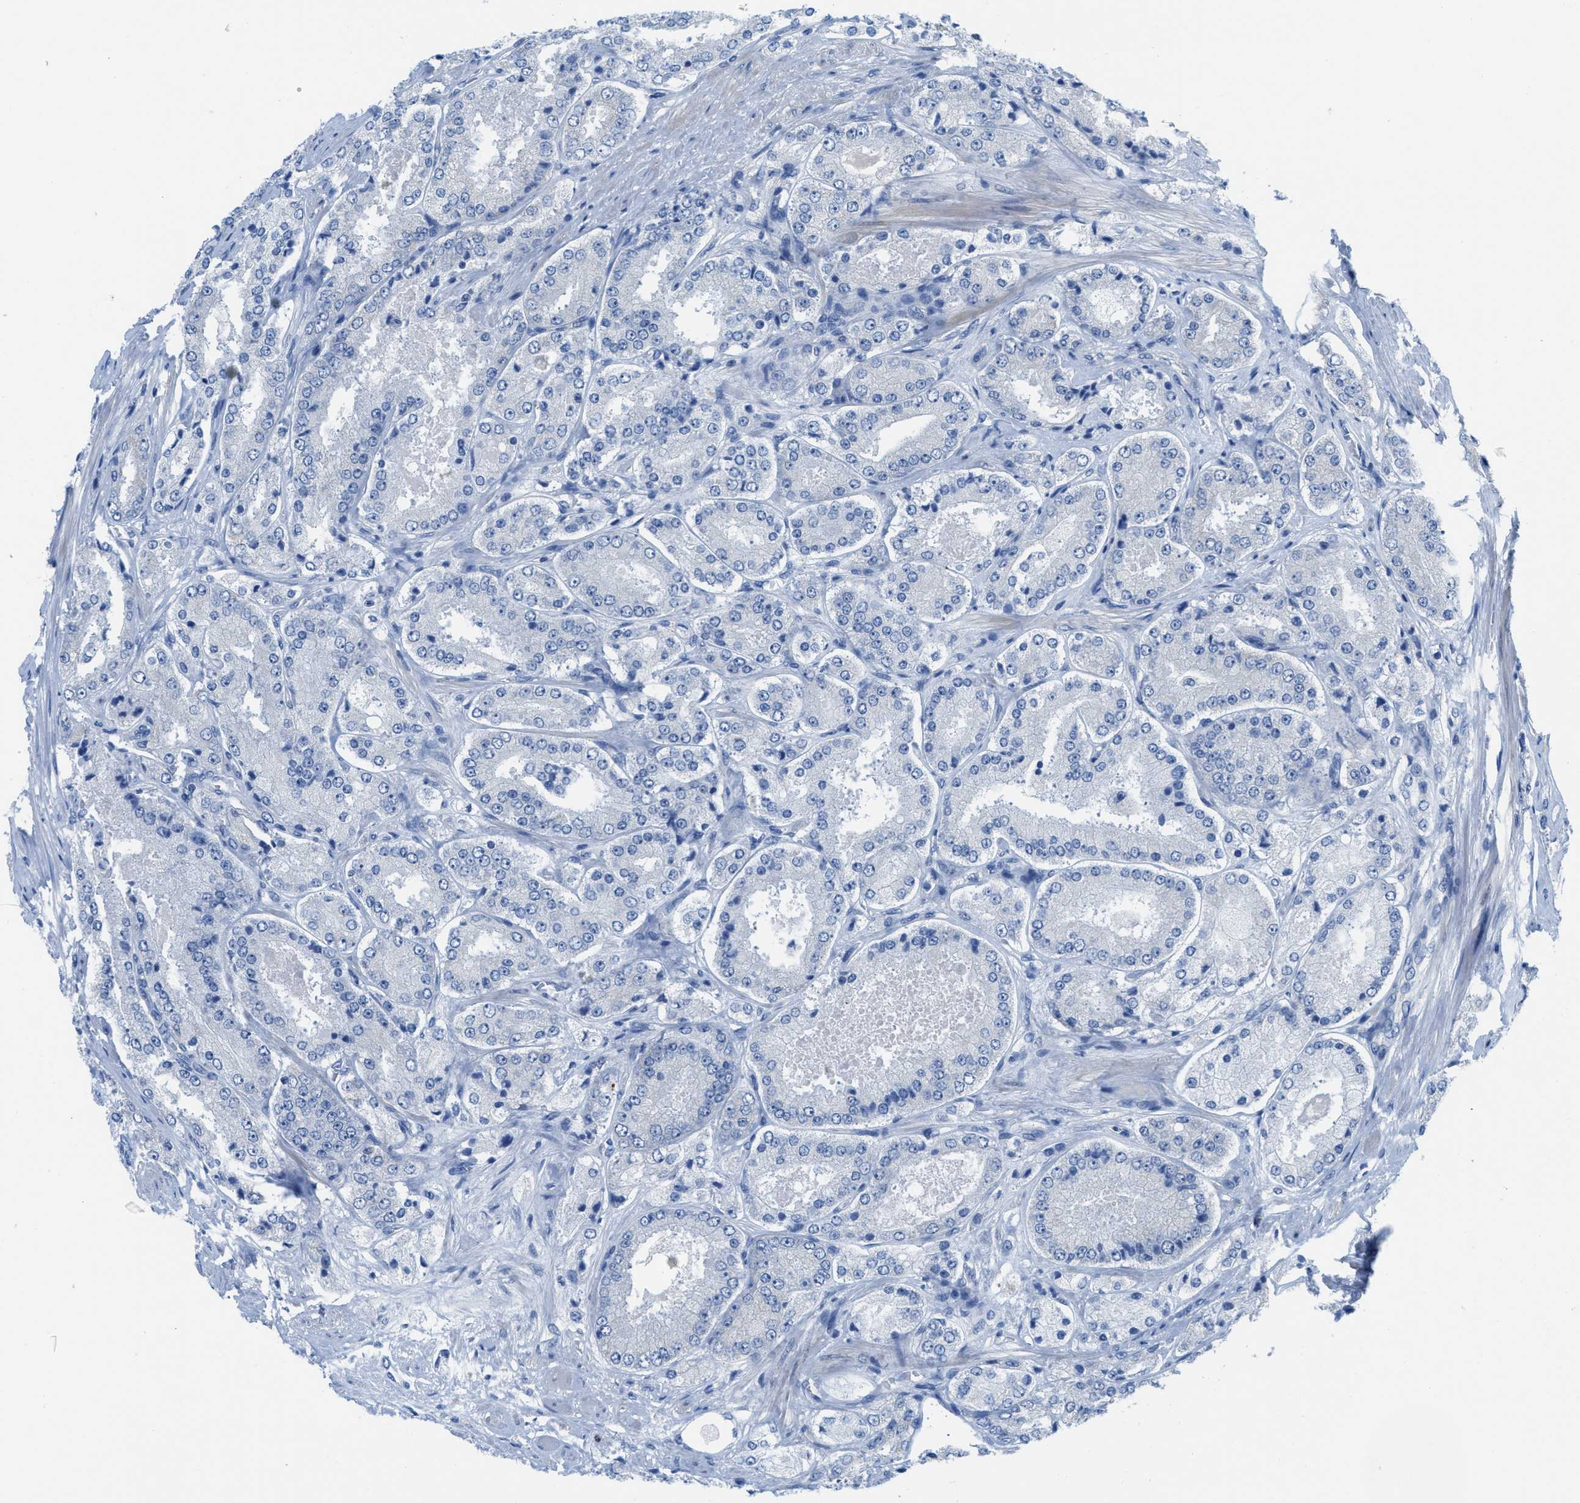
{"staining": {"intensity": "negative", "quantity": "none", "location": "none"}, "tissue": "prostate cancer", "cell_type": "Tumor cells", "image_type": "cancer", "snomed": [{"axis": "morphology", "description": "Adenocarcinoma, High grade"}, {"axis": "topography", "description": "Prostate"}], "caption": "The immunohistochemistry photomicrograph has no significant positivity in tumor cells of prostate cancer tissue.", "gene": "PTDSS1", "patient": {"sex": "male", "age": 65}}